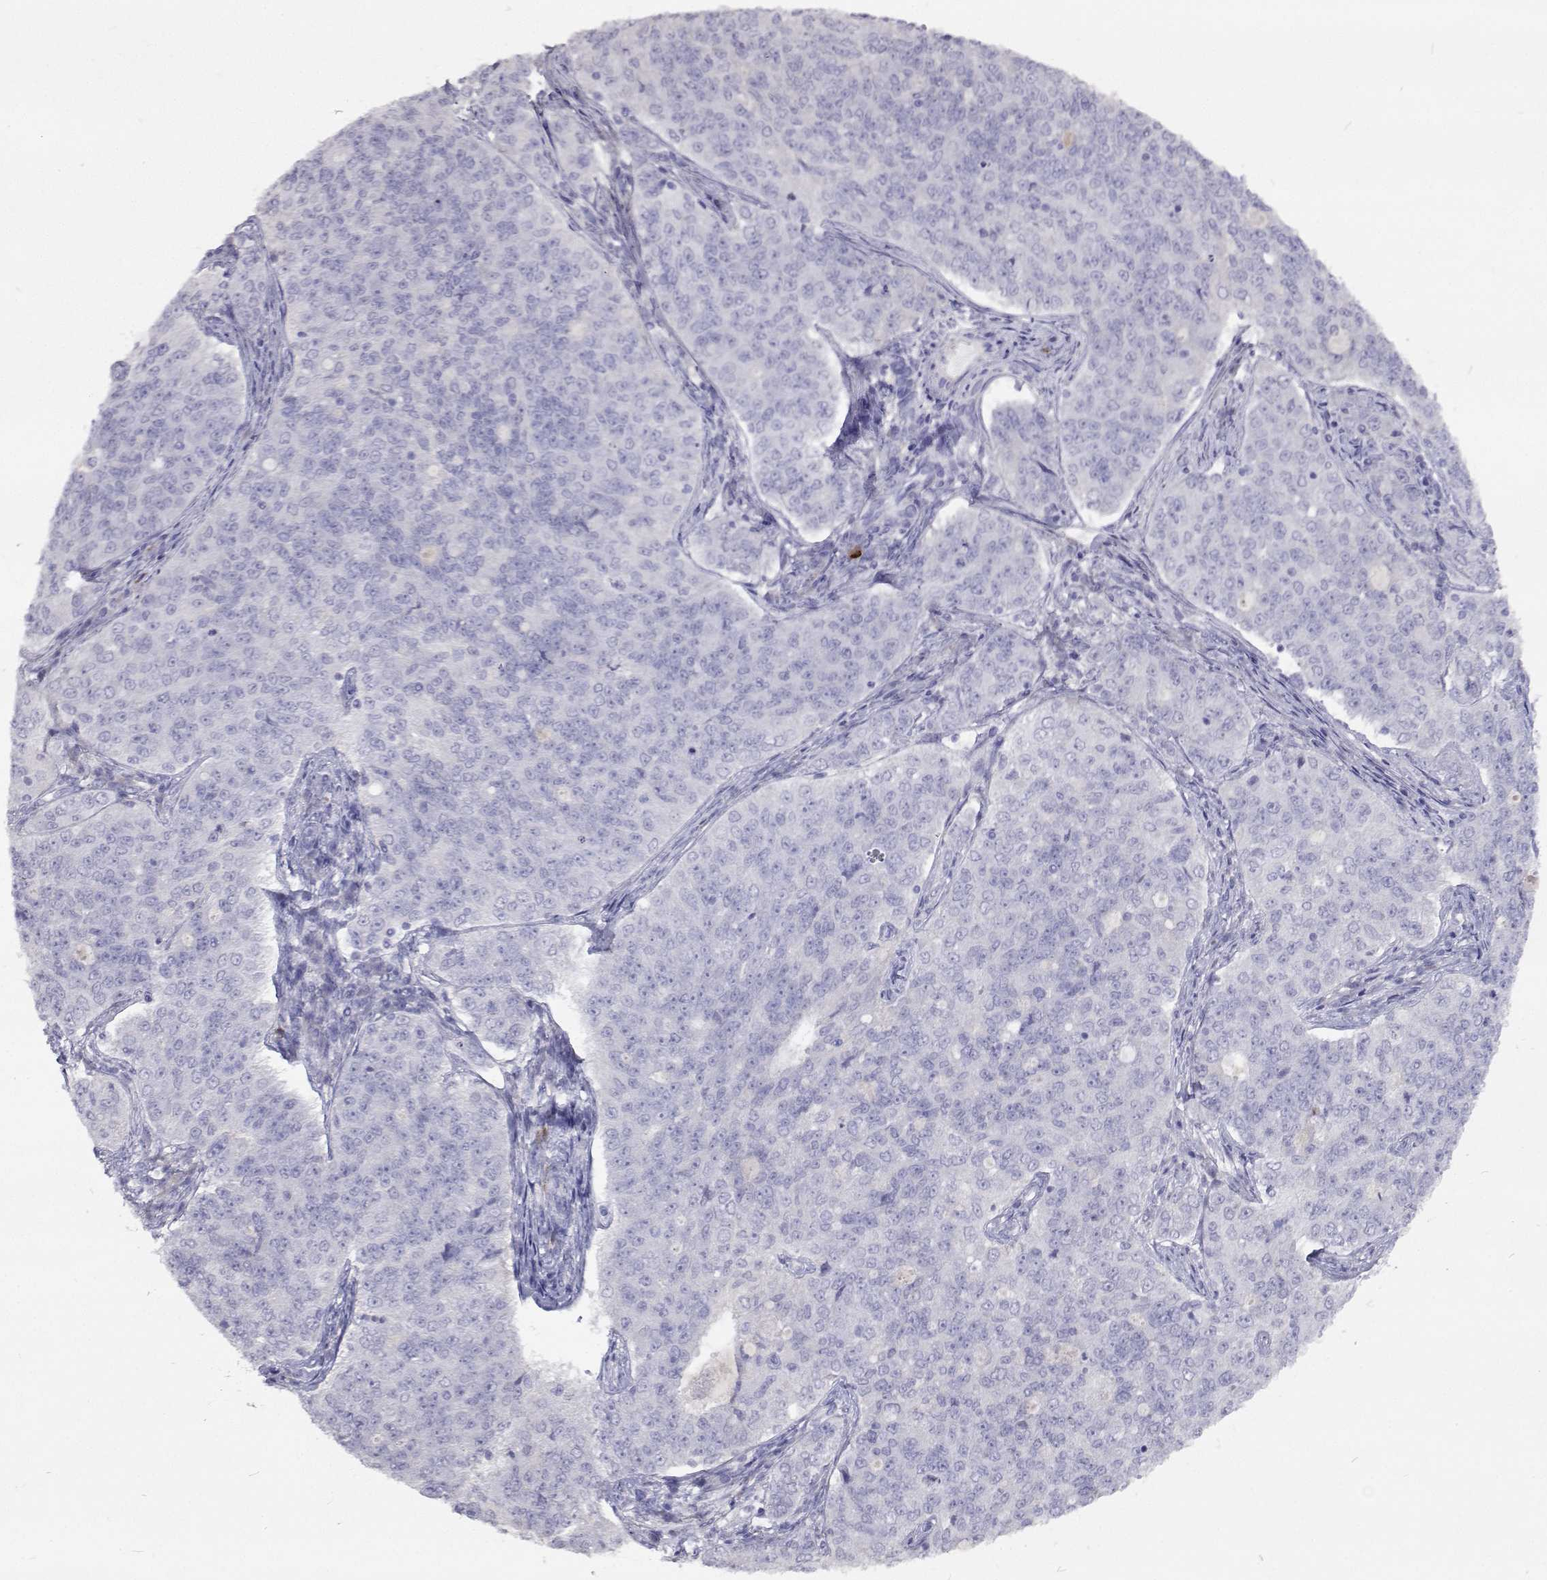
{"staining": {"intensity": "negative", "quantity": "none", "location": "none"}, "tissue": "endometrial cancer", "cell_type": "Tumor cells", "image_type": "cancer", "snomed": [{"axis": "morphology", "description": "Adenocarcinoma, NOS"}, {"axis": "topography", "description": "Endometrium"}], "caption": "Endometrial adenocarcinoma stained for a protein using immunohistochemistry shows no positivity tumor cells.", "gene": "CFAP44", "patient": {"sex": "female", "age": 43}}